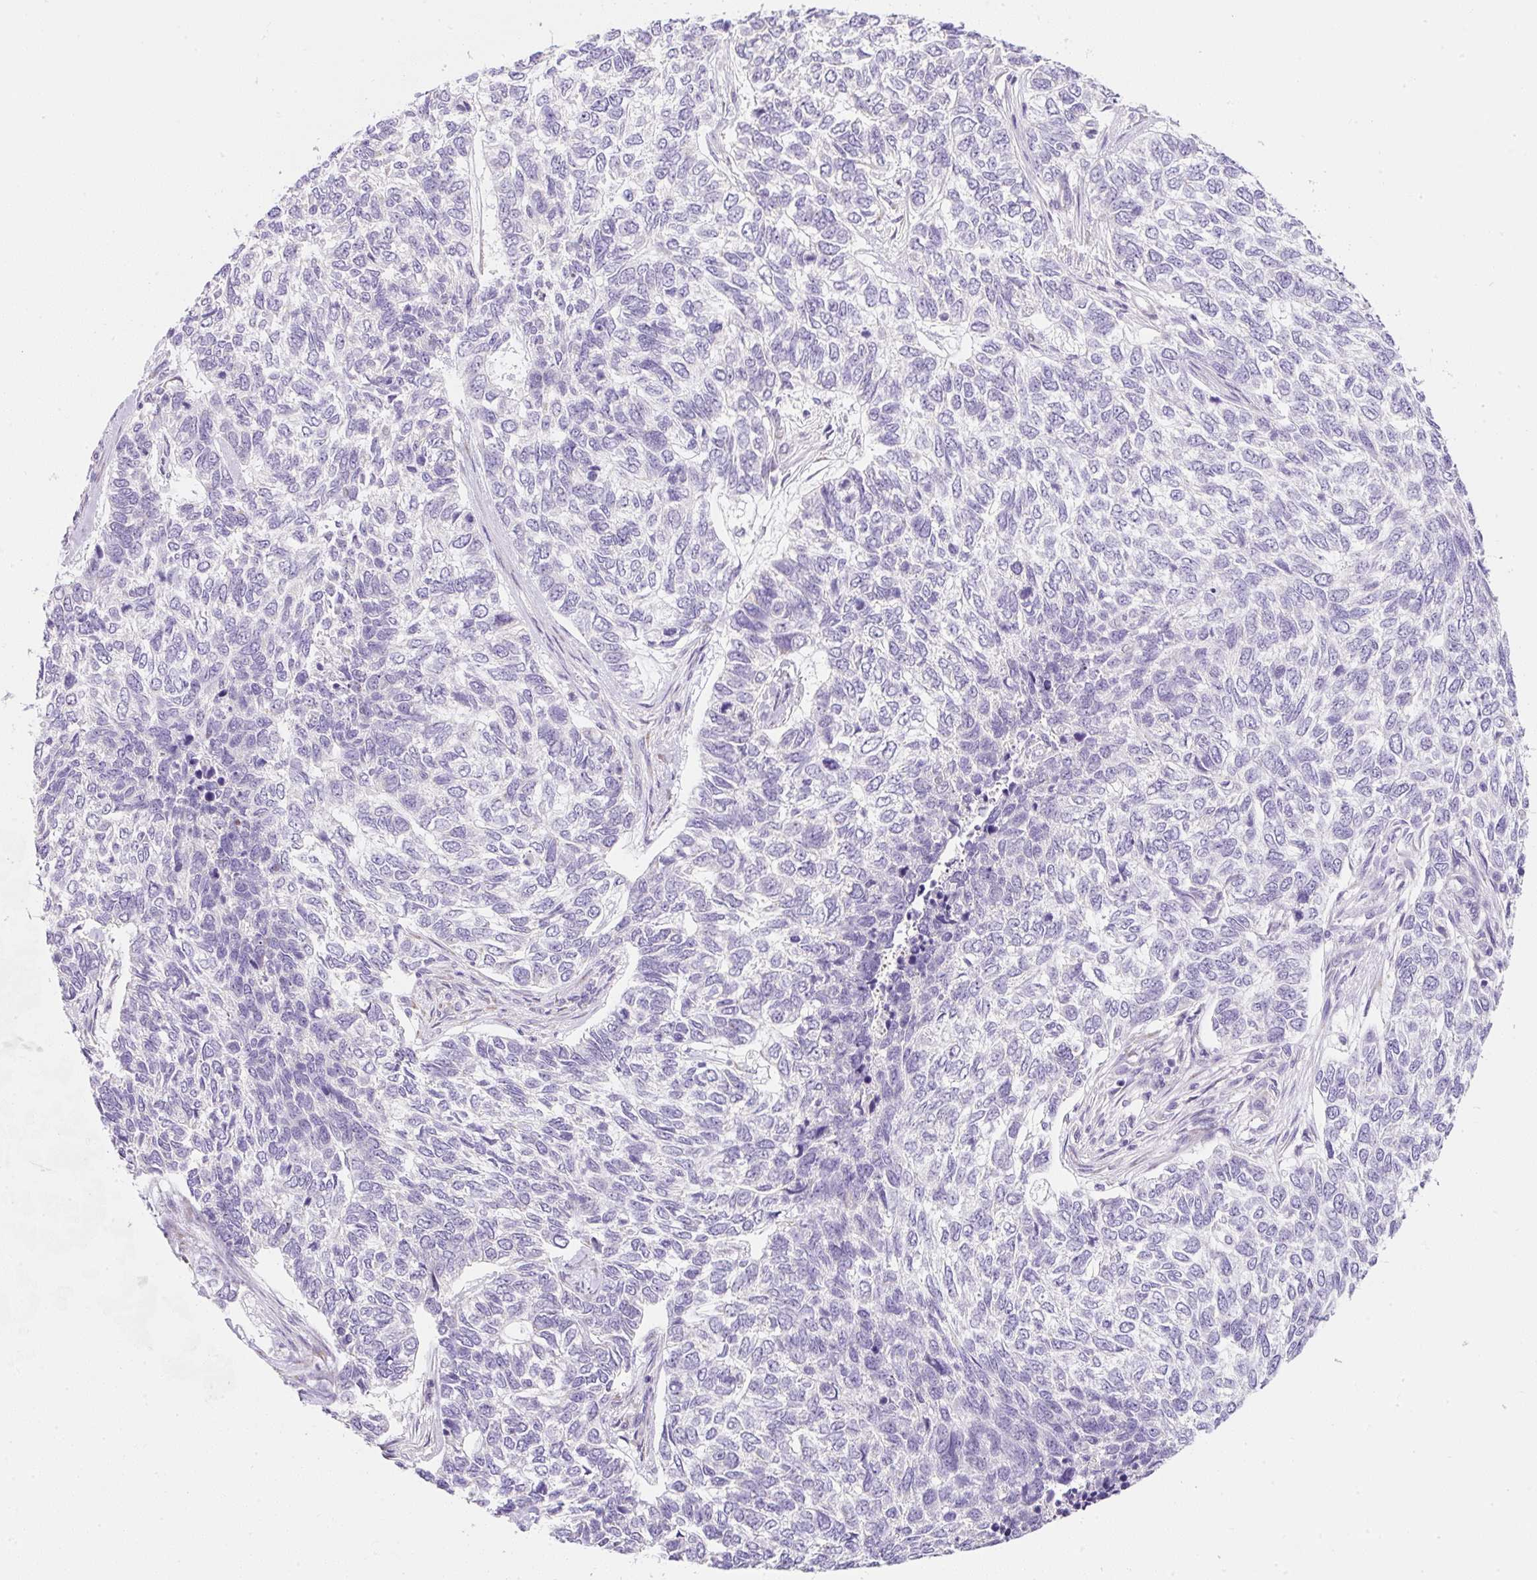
{"staining": {"intensity": "negative", "quantity": "none", "location": "none"}, "tissue": "skin cancer", "cell_type": "Tumor cells", "image_type": "cancer", "snomed": [{"axis": "morphology", "description": "Basal cell carcinoma"}, {"axis": "topography", "description": "Skin"}], "caption": "Tumor cells show no significant protein expression in skin cancer (basal cell carcinoma).", "gene": "DTX4", "patient": {"sex": "female", "age": 65}}